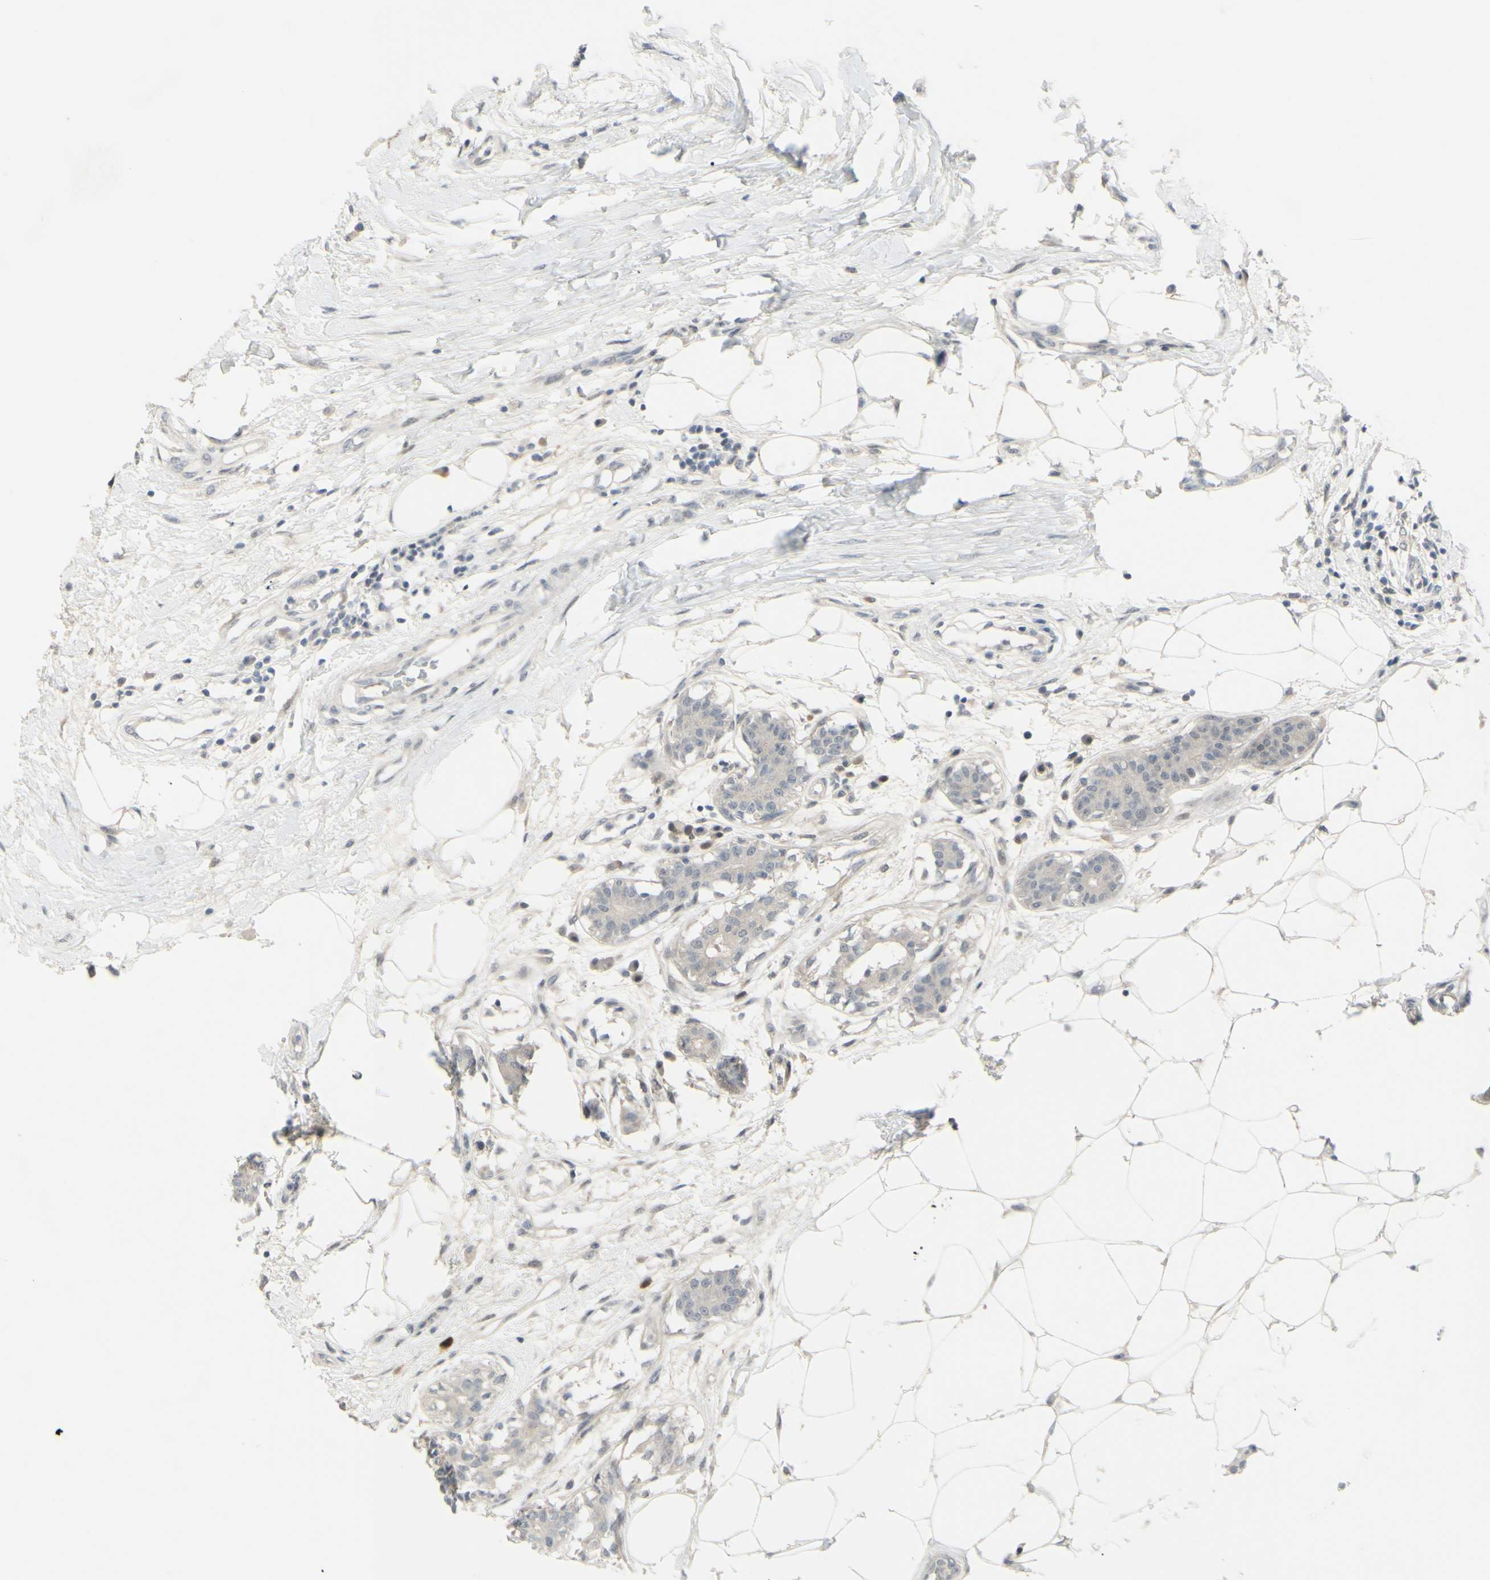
{"staining": {"intensity": "negative", "quantity": "none", "location": "none"}, "tissue": "breast cancer", "cell_type": "Tumor cells", "image_type": "cancer", "snomed": [{"axis": "morphology", "description": "Duct carcinoma"}, {"axis": "topography", "description": "Breast"}], "caption": "Immunohistochemical staining of breast cancer exhibits no significant staining in tumor cells.", "gene": "ETNK1", "patient": {"sex": "female", "age": 40}}